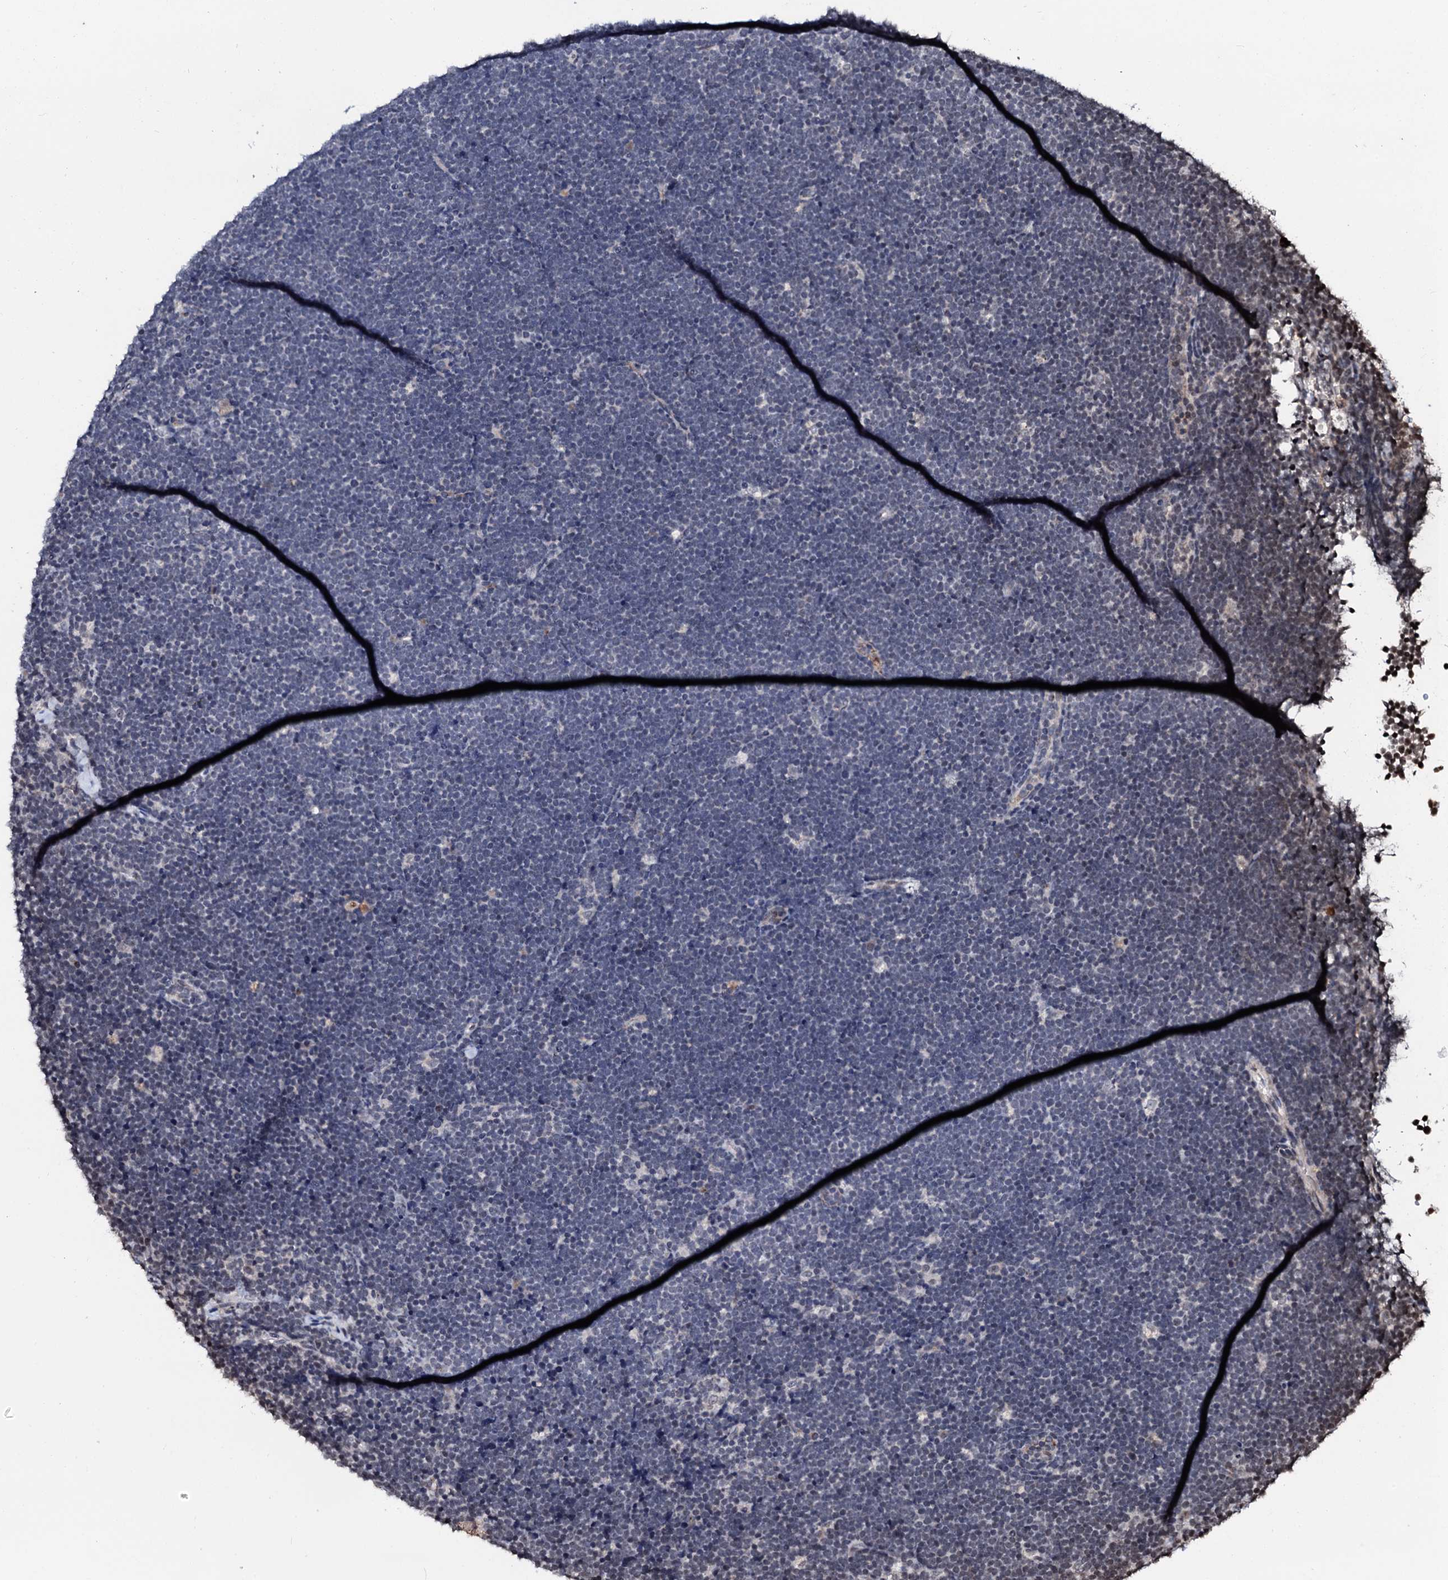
{"staining": {"intensity": "negative", "quantity": "none", "location": "none"}, "tissue": "lymphoma", "cell_type": "Tumor cells", "image_type": "cancer", "snomed": [{"axis": "morphology", "description": "Malignant lymphoma, non-Hodgkin's type, High grade"}, {"axis": "topography", "description": "Lymph node"}], "caption": "A high-resolution image shows immunohistochemistry staining of malignant lymphoma, non-Hodgkin's type (high-grade), which demonstrates no significant positivity in tumor cells. (DAB (3,3'-diaminobenzidine) immunohistochemistry (IHC), high magnification).", "gene": "LSM11", "patient": {"sex": "male", "age": 13}}